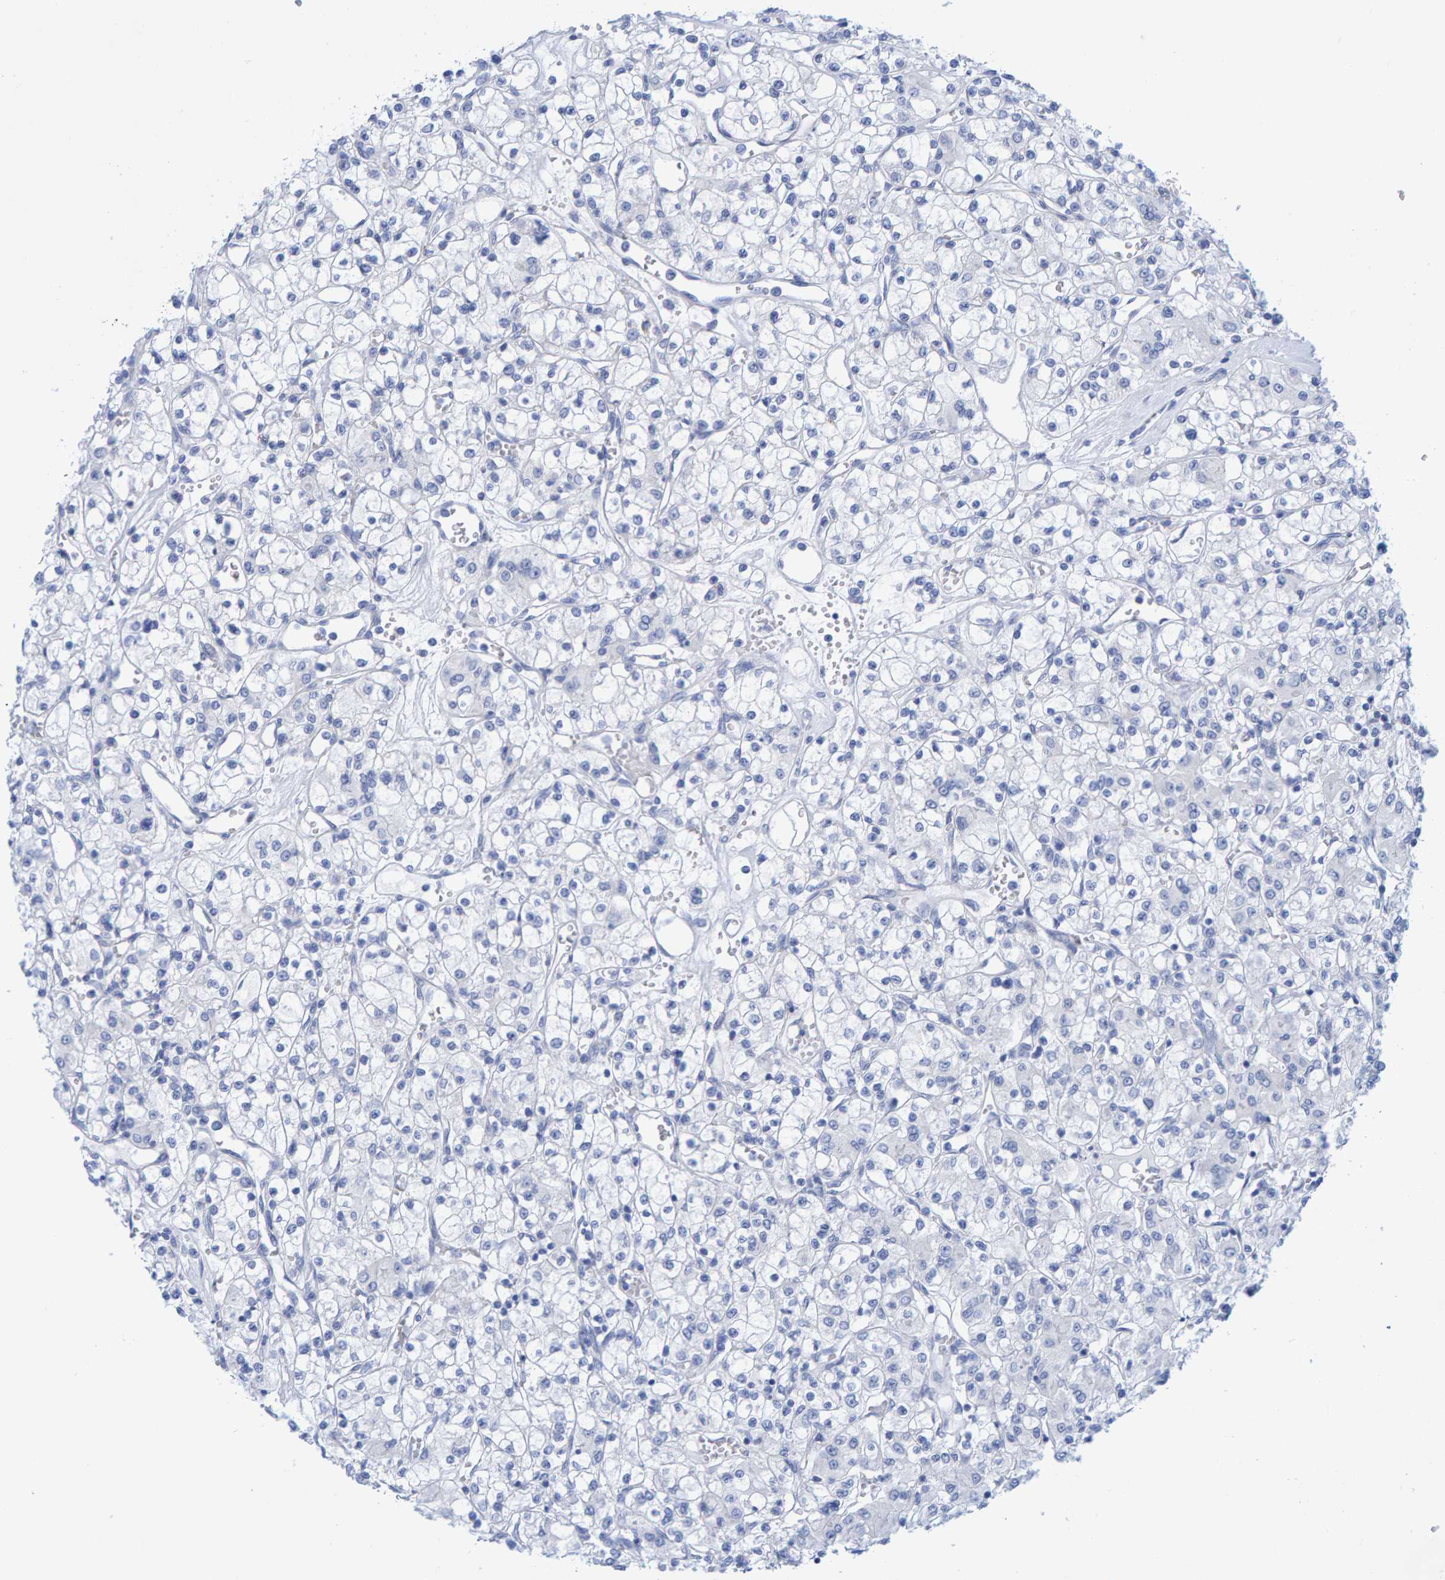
{"staining": {"intensity": "negative", "quantity": "none", "location": "none"}, "tissue": "renal cancer", "cell_type": "Tumor cells", "image_type": "cancer", "snomed": [{"axis": "morphology", "description": "Adenocarcinoma, NOS"}, {"axis": "topography", "description": "Kidney"}], "caption": "An image of adenocarcinoma (renal) stained for a protein reveals no brown staining in tumor cells.", "gene": "JAKMIP3", "patient": {"sex": "female", "age": 59}}